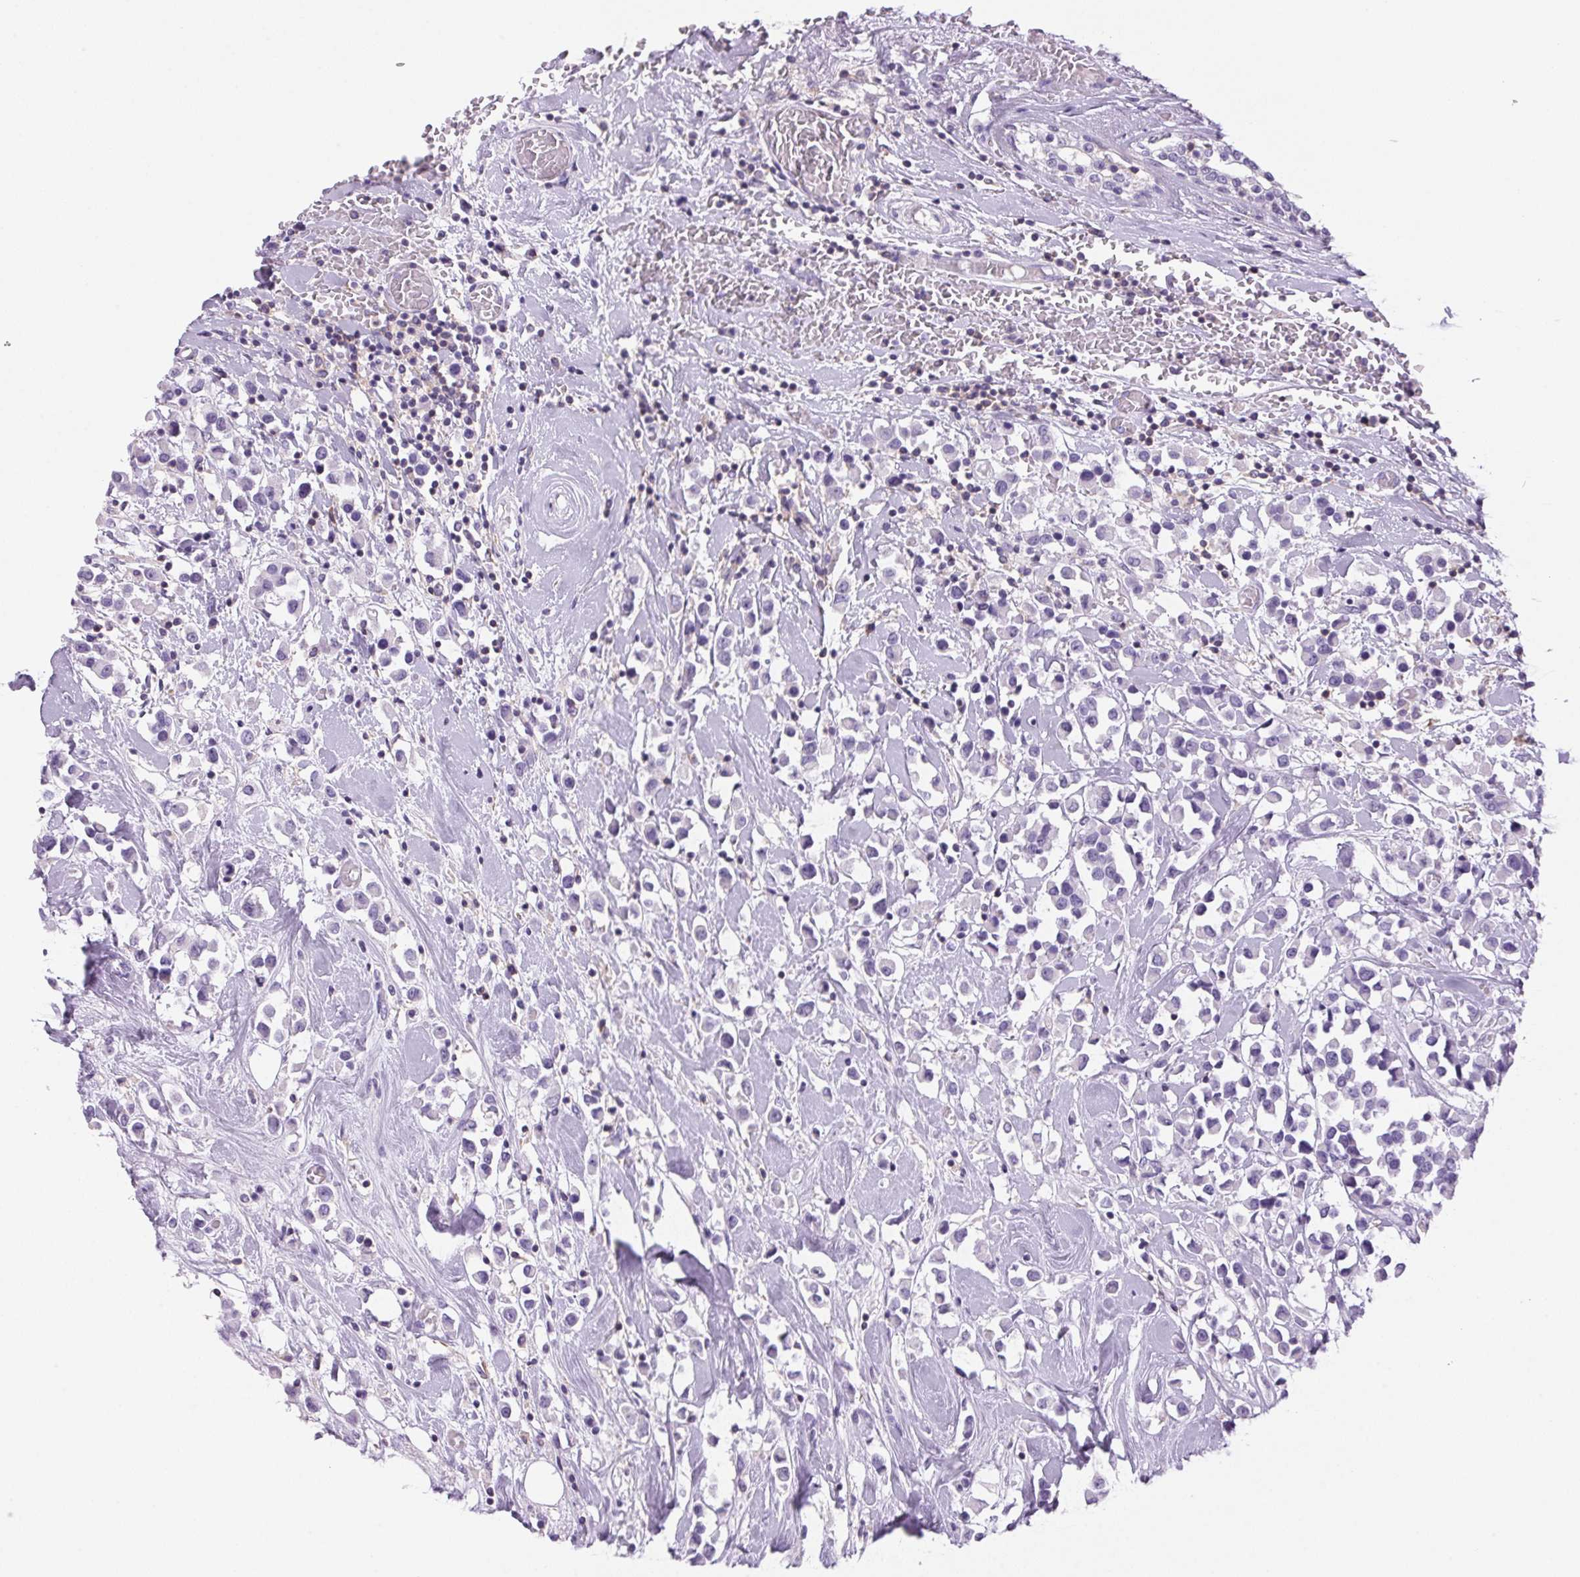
{"staining": {"intensity": "negative", "quantity": "none", "location": "none"}, "tissue": "breast cancer", "cell_type": "Tumor cells", "image_type": "cancer", "snomed": [{"axis": "morphology", "description": "Duct carcinoma"}, {"axis": "topography", "description": "Breast"}], "caption": "Immunohistochemical staining of human invasive ductal carcinoma (breast) demonstrates no significant expression in tumor cells. (Stains: DAB (3,3'-diaminobenzidine) immunohistochemistry with hematoxylin counter stain, Microscopy: brightfield microscopy at high magnification).", "gene": "S100A2", "patient": {"sex": "female", "age": 61}}